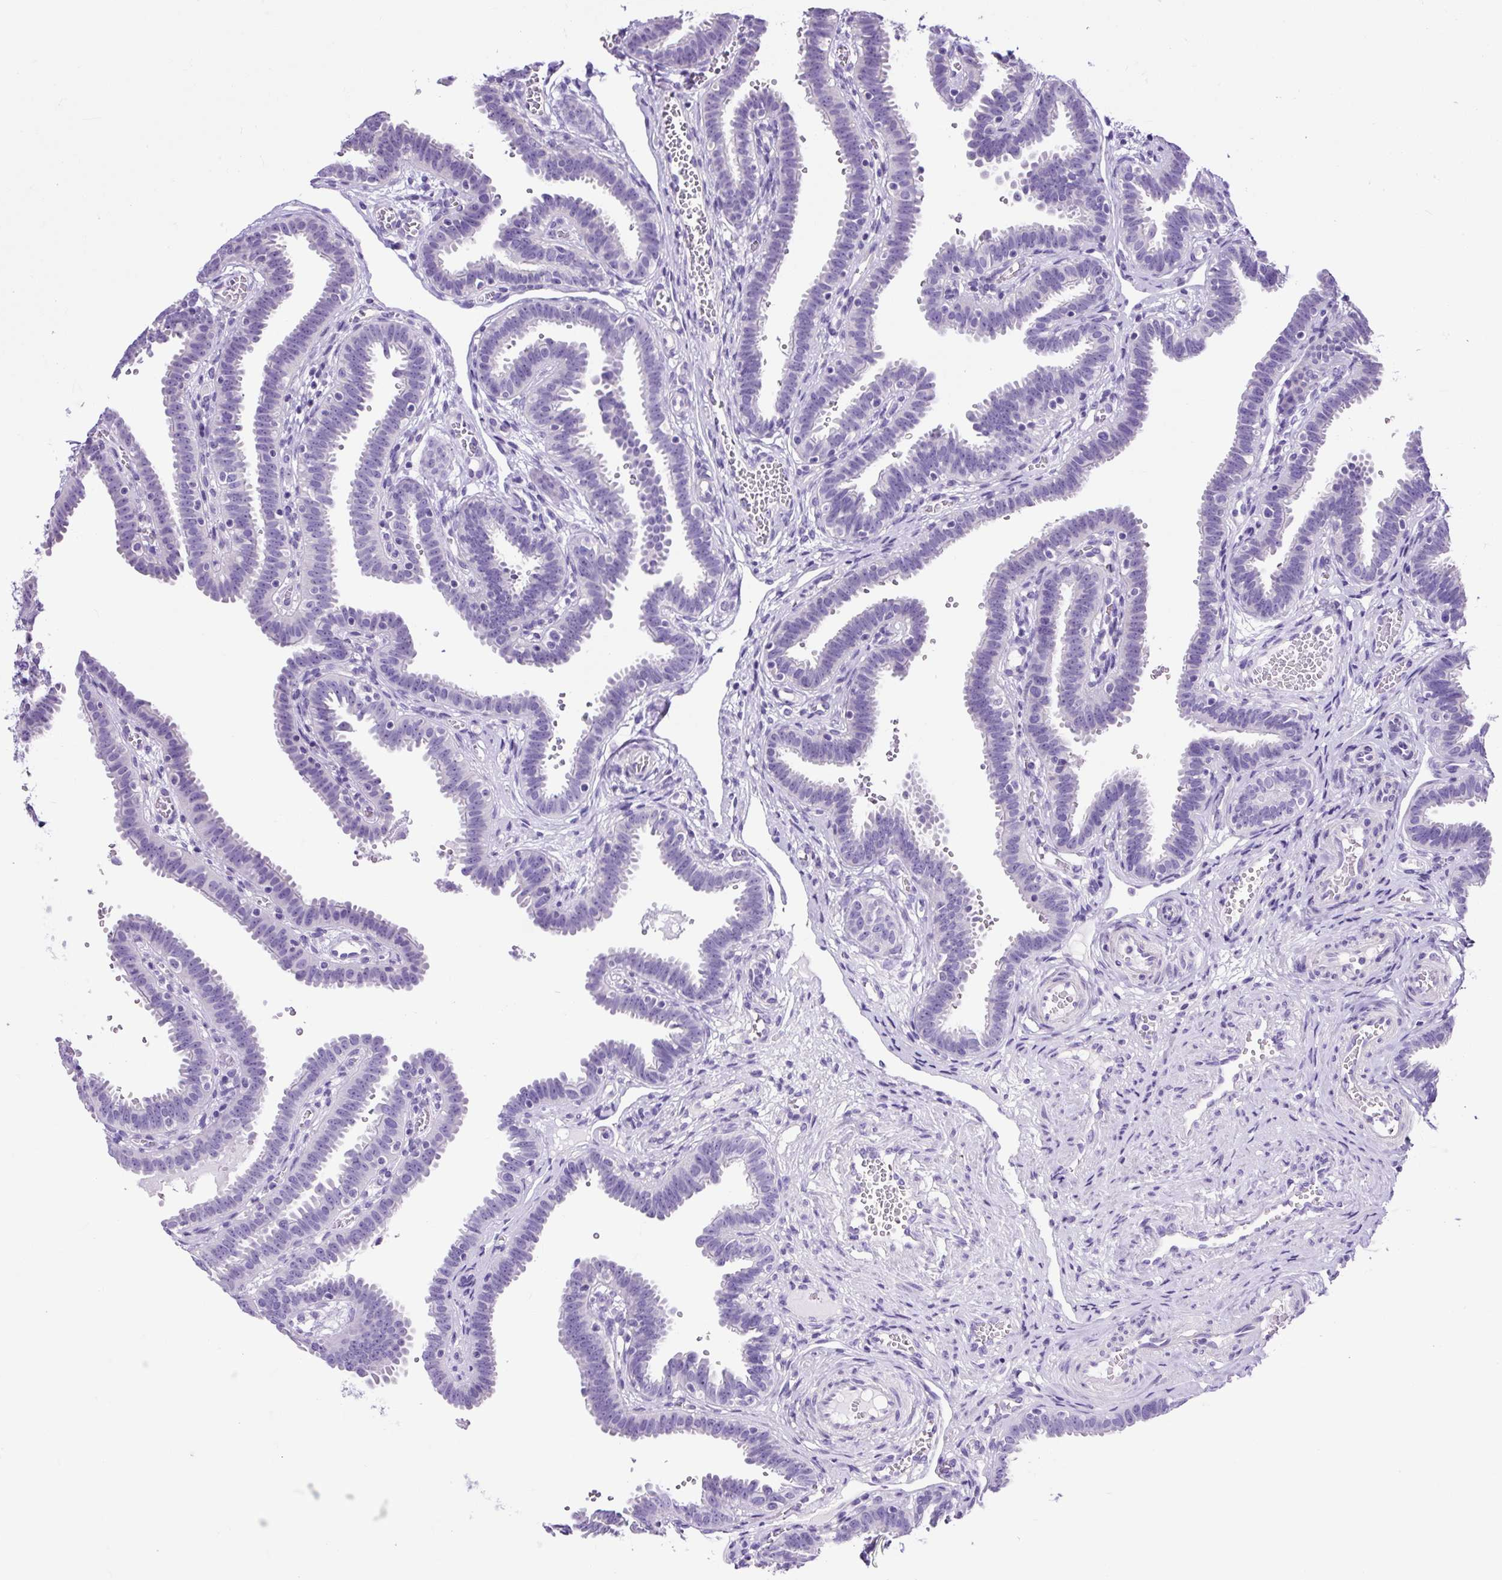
{"staining": {"intensity": "negative", "quantity": "none", "location": "none"}, "tissue": "fallopian tube", "cell_type": "Glandular cells", "image_type": "normal", "snomed": [{"axis": "morphology", "description": "Normal tissue, NOS"}, {"axis": "topography", "description": "Fallopian tube"}], "caption": "DAB (3,3'-diaminobenzidine) immunohistochemical staining of benign human fallopian tube reveals no significant positivity in glandular cells. The staining is performed using DAB (3,3'-diaminobenzidine) brown chromogen with nuclei counter-stained in using hematoxylin.", "gene": "PDIA2", "patient": {"sex": "female", "age": 37}}